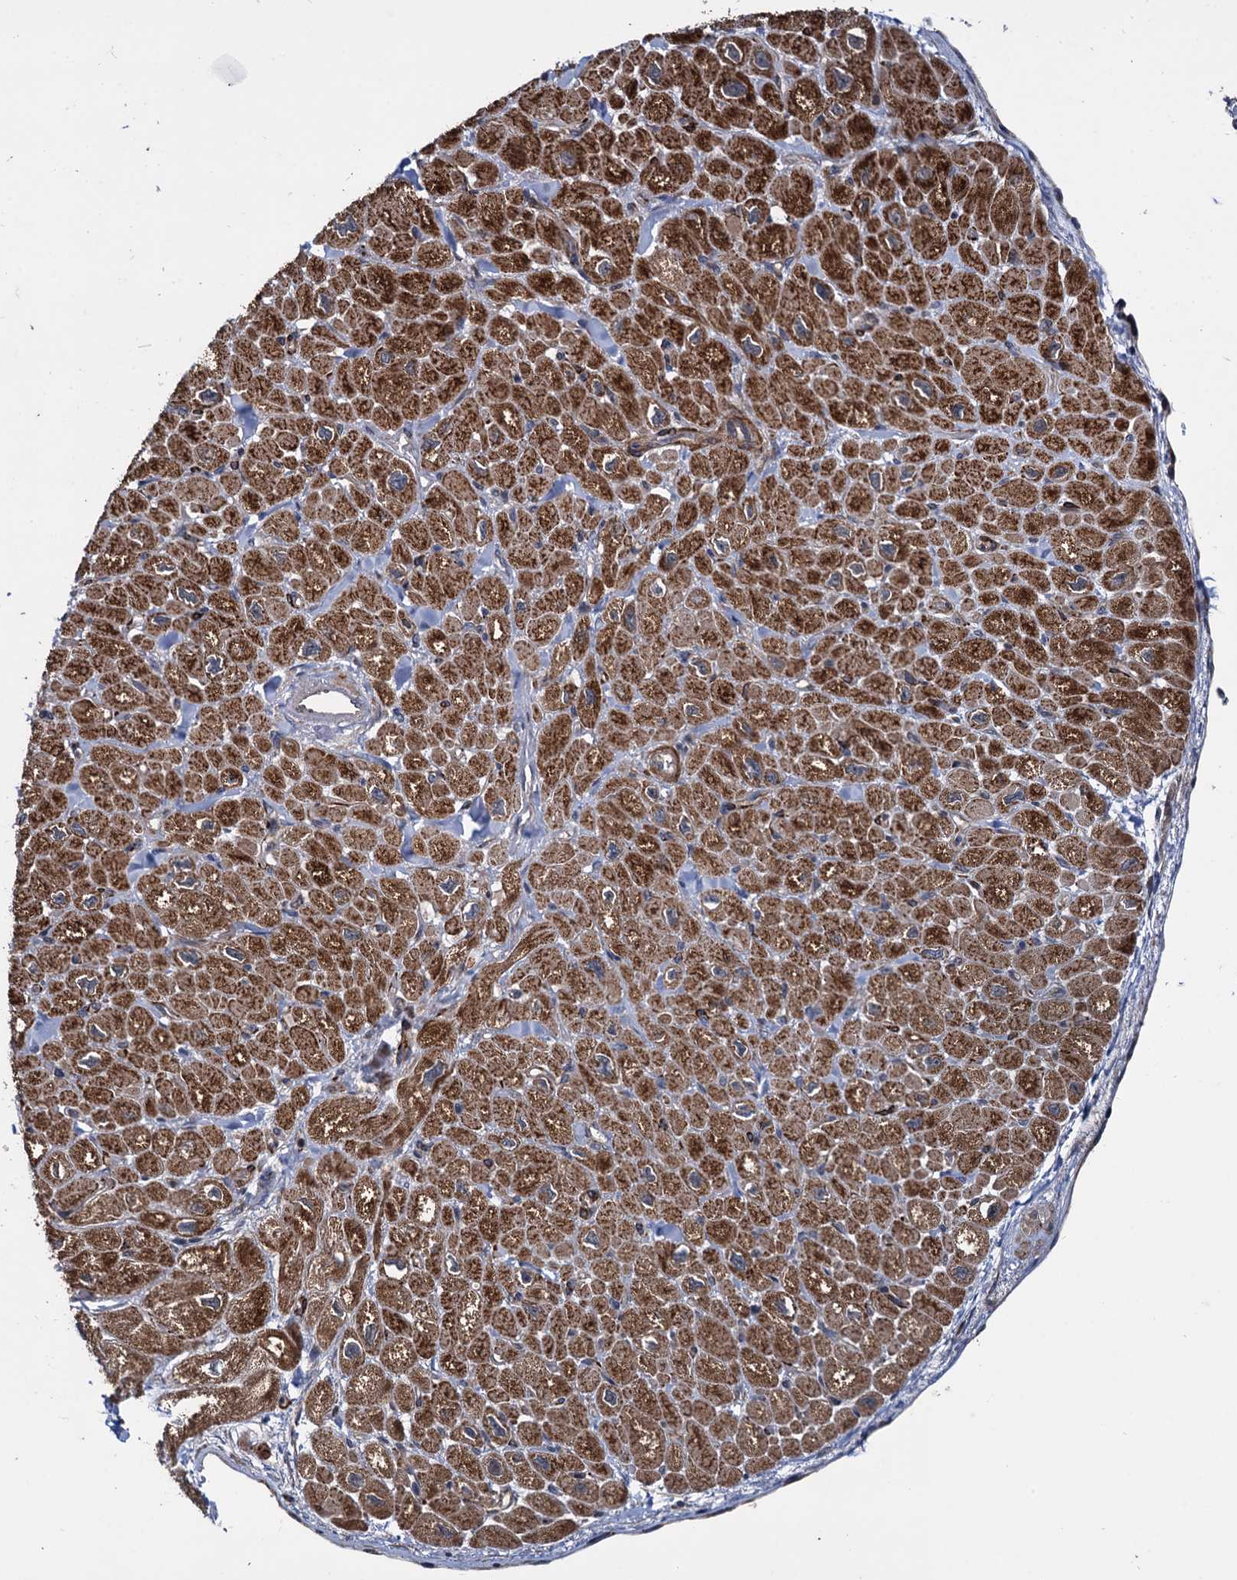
{"staining": {"intensity": "strong", "quantity": "25%-75%", "location": "cytoplasmic/membranous"}, "tissue": "heart muscle", "cell_type": "Cardiomyocytes", "image_type": "normal", "snomed": [{"axis": "morphology", "description": "Normal tissue, NOS"}, {"axis": "topography", "description": "Heart"}], "caption": "DAB immunohistochemical staining of unremarkable heart muscle demonstrates strong cytoplasmic/membranous protein expression in about 25%-75% of cardiomyocytes.", "gene": "ARHGAP42", "patient": {"sex": "male", "age": 65}}